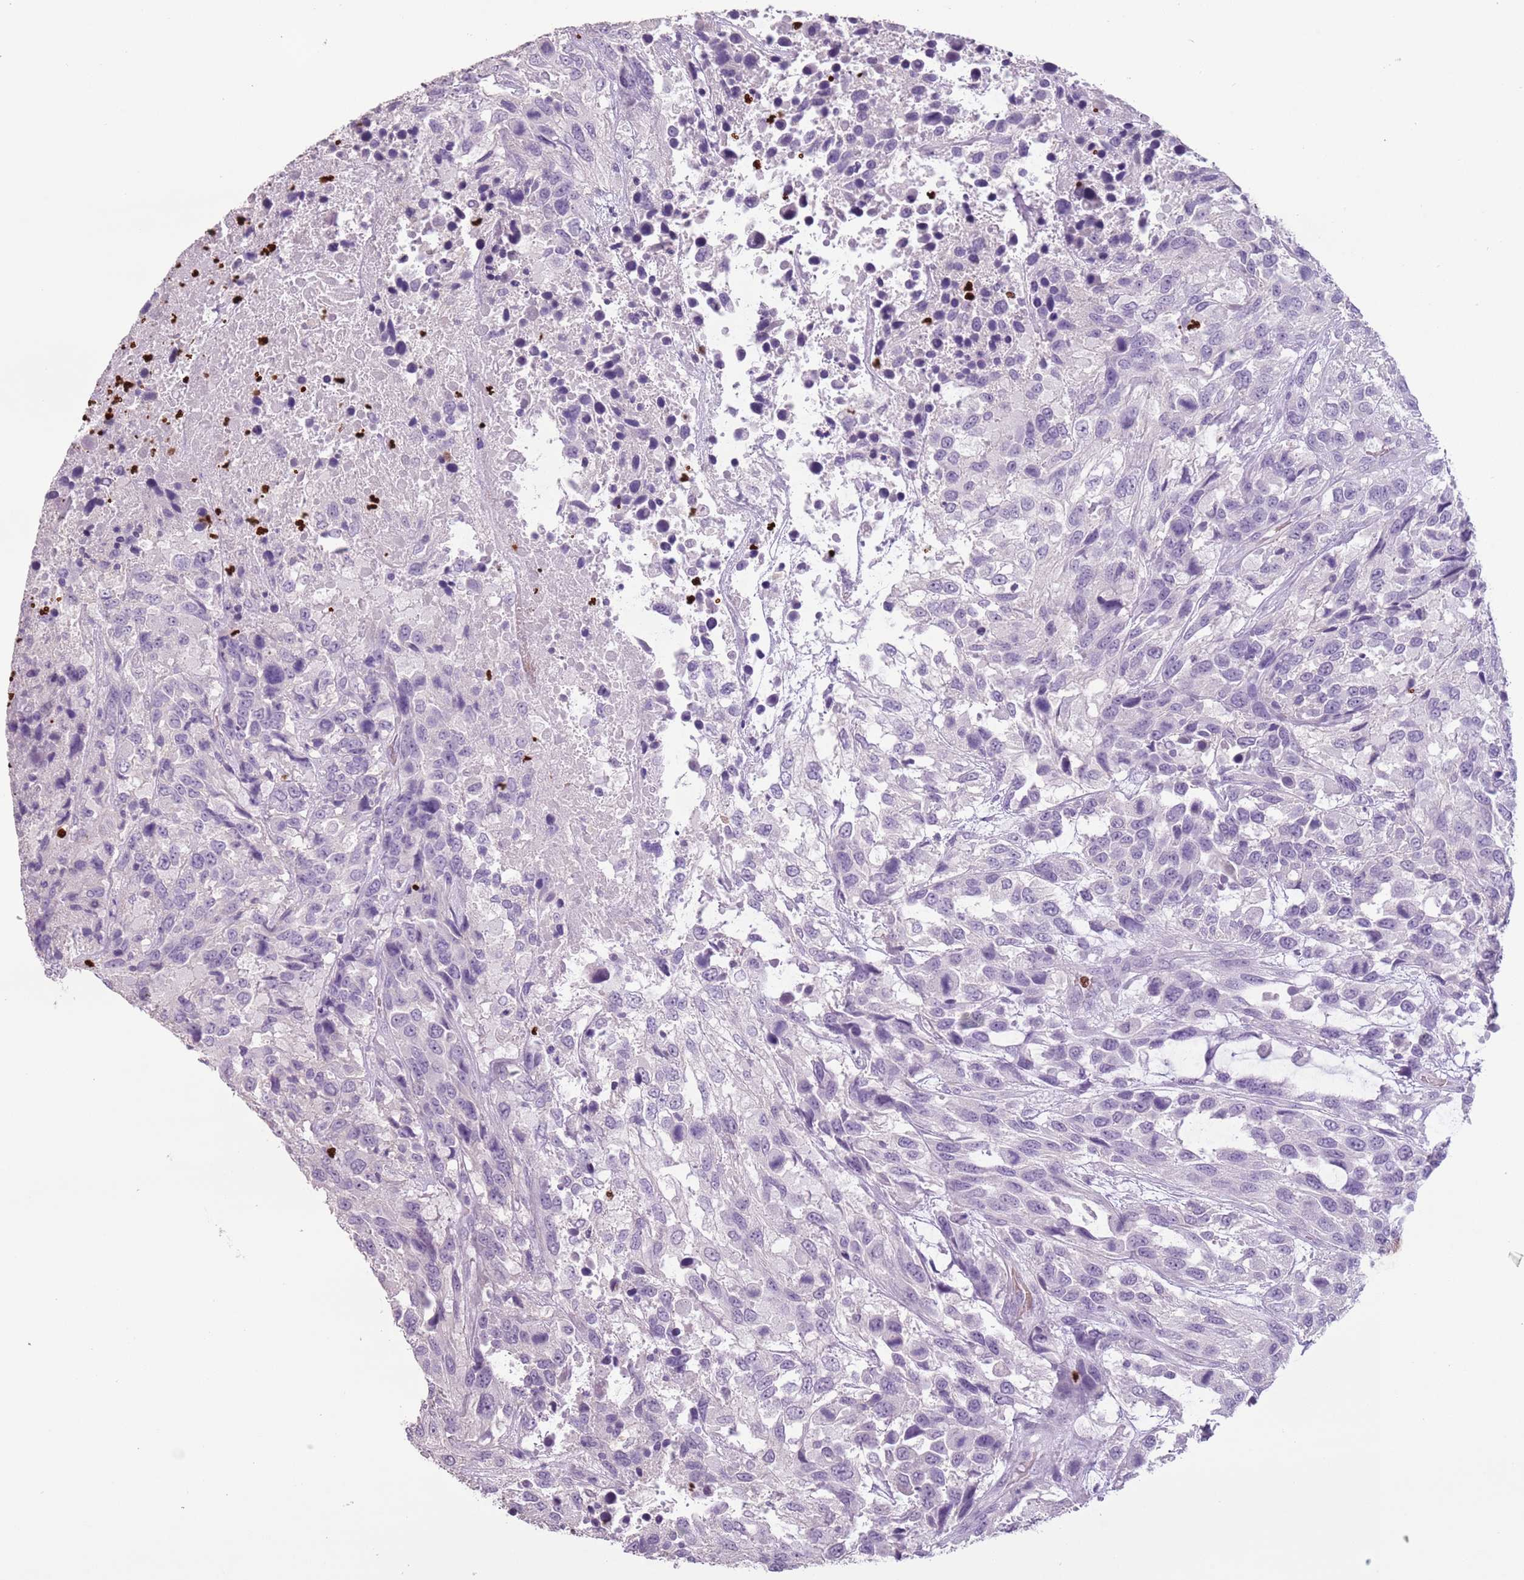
{"staining": {"intensity": "negative", "quantity": "none", "location": "none"}, "tissue": "urothelial cancer", "cell_type": "Tumor cells", "image_type": "cancer", "snomed": [{"axis": "morphology", "description": "Urothelial carcinoma, High grade"}, {"axis": "topography", "description": "Urinary bladder"}], "caption": "Immunohistochemistry (IHC) image of urothelial cancer stained for a protein (brown), which displays no positivity in tumor cells.", "gene": "CELF6", "patient": {"sex": "female", "age": 70}}